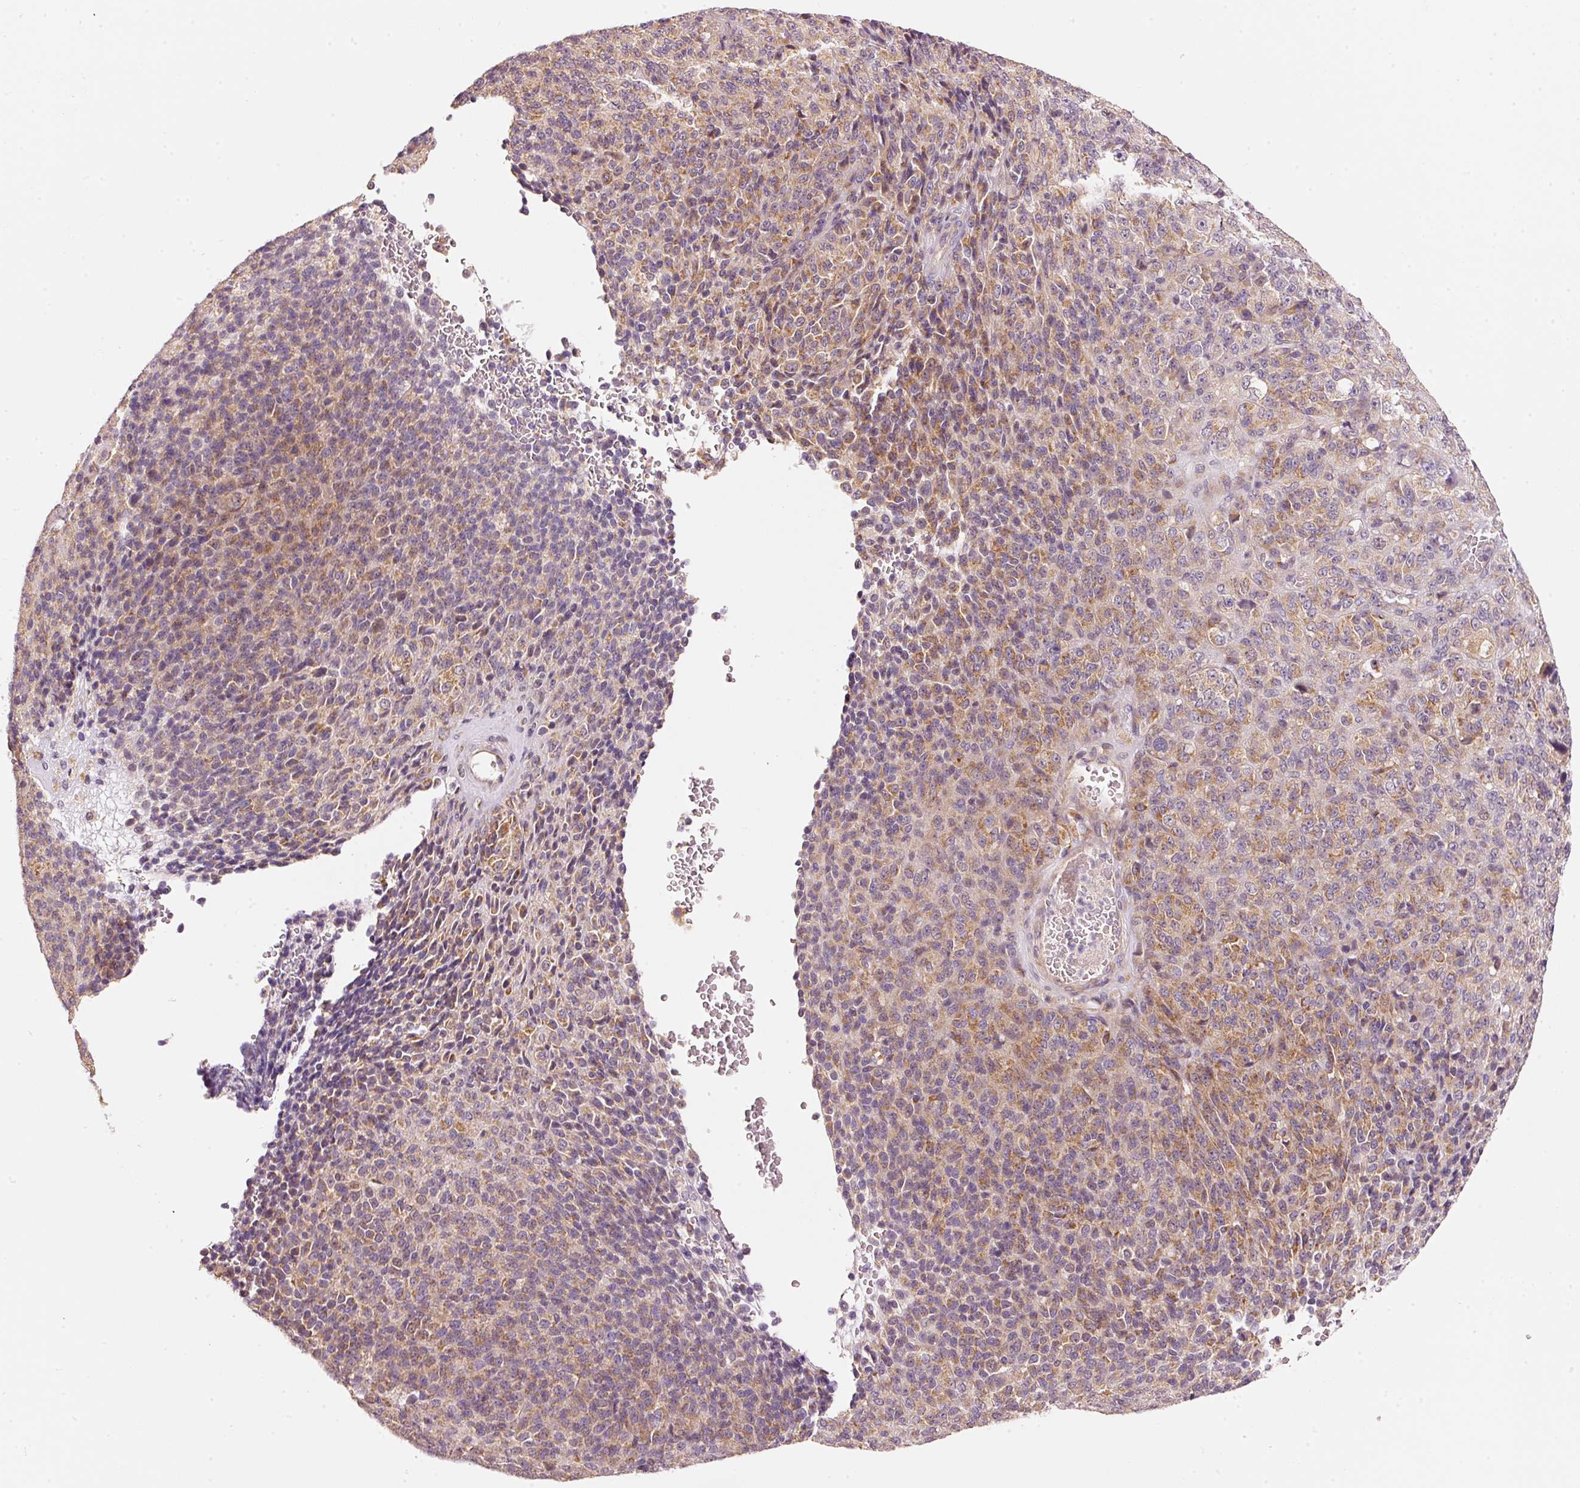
{"staining": {"intensity": "moderate", "quantity": "25%-75%", "location": "cytoplasmic/membranous"}, "tissue": "melanoma", "cell_type": "Tumor cells", "image_type": "cancer", "snomed": [{"axis": "morphology", "description": "Malignant melanoma, Metastatic site"}, {"axis": "topography", "description": "Brain"}], "caption": "Protein expression analysis of human melanoma reveals moderate cytoplasmic/membranous positivity in about 25%-75% of tumor cells.", "gene": "ARHGAP22", "patient": {"sex": "female", "age": 56}}